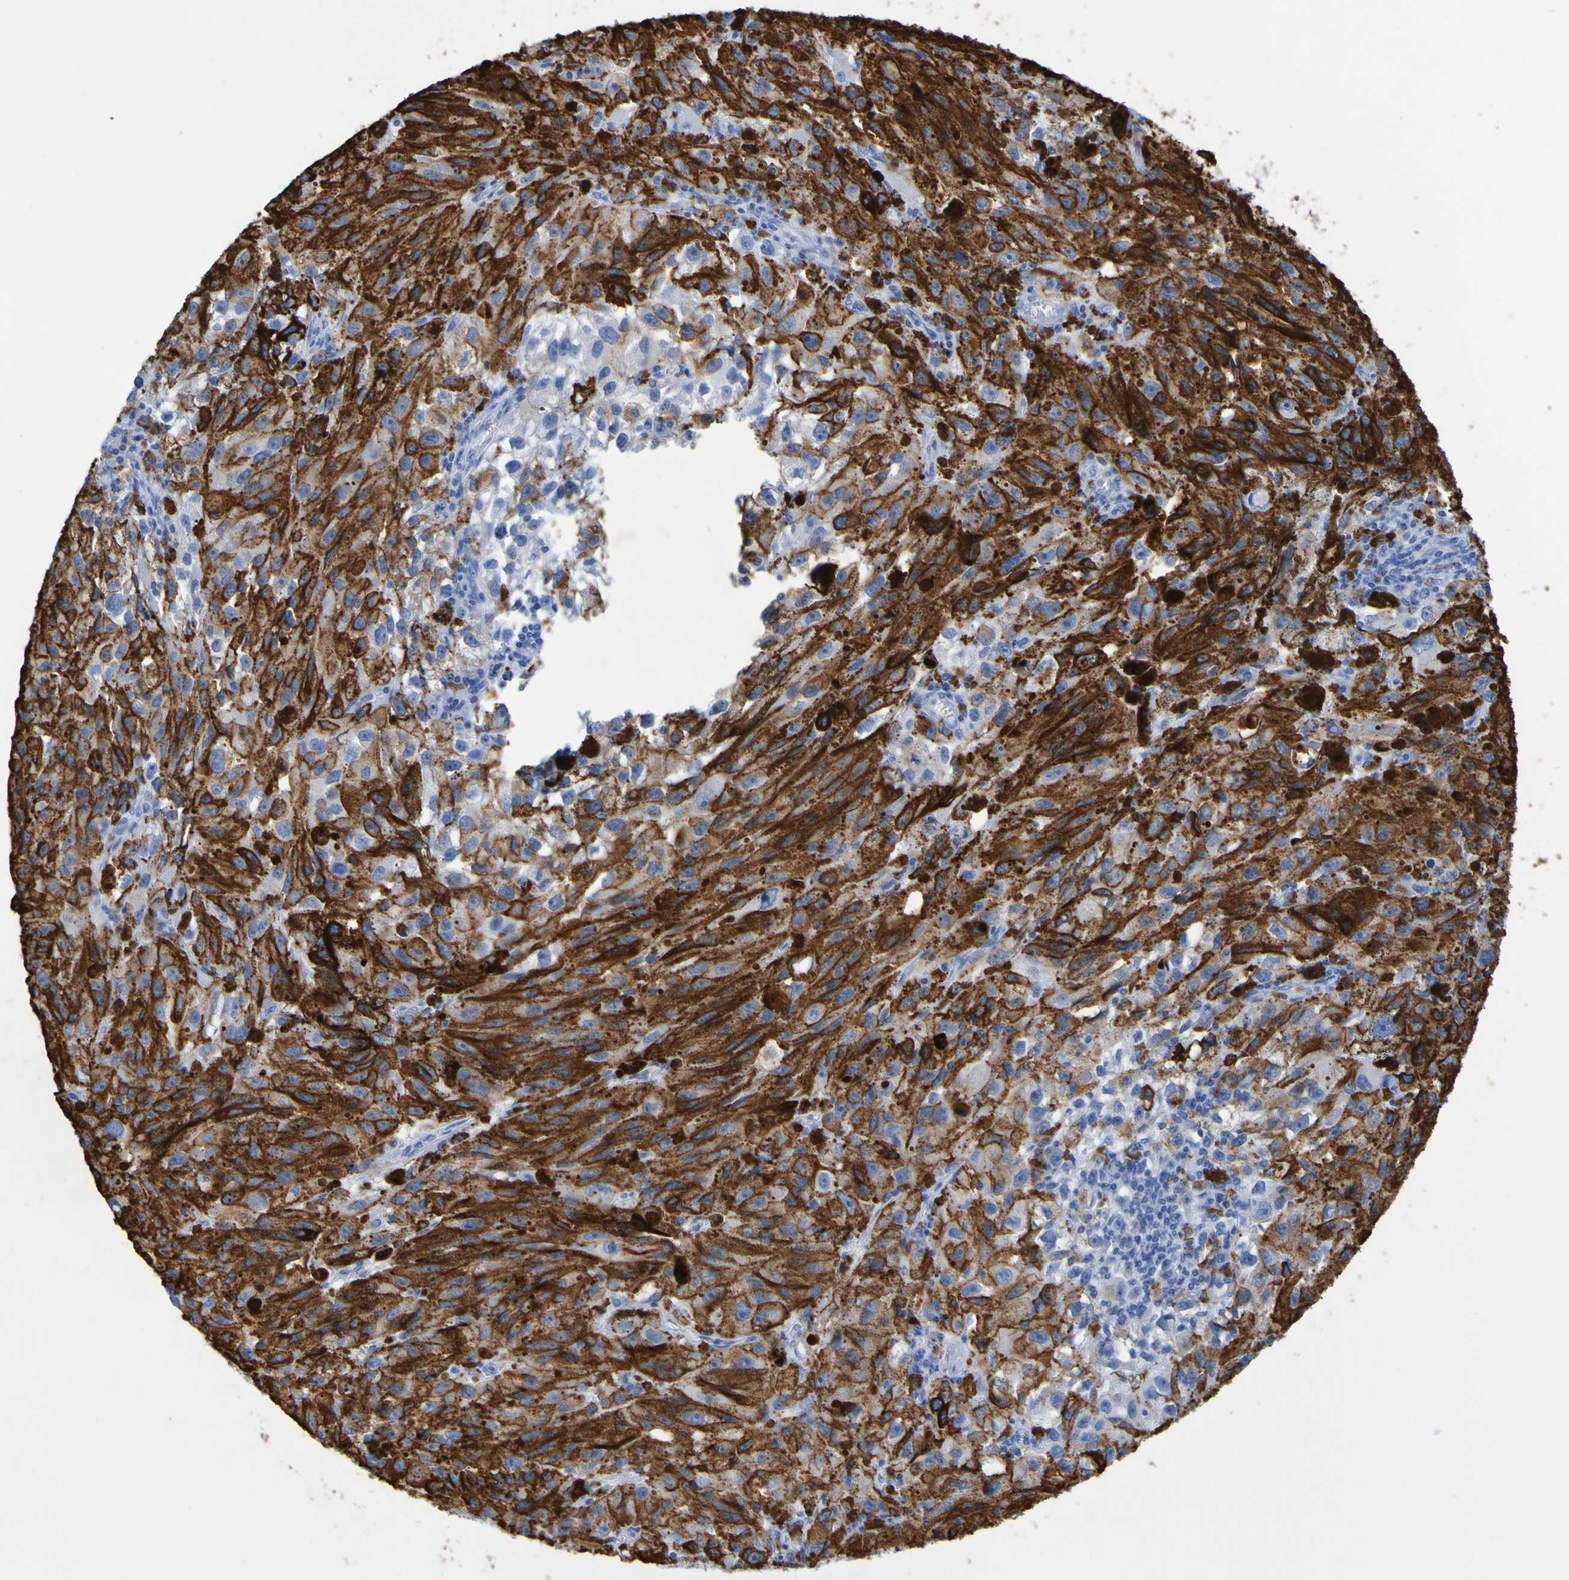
{"staining": {"intensity": "negative", "quantity": "none", "location": "none"}, "tissue": "melanoma", "cell_type": "Tumor cells", "image_type": "cancer", "snomed": [{"axis": "morphology", "description": "Malignant melanoma, NOS"}, {"axis": "topography", "description": "Skin"}], "caption": "Human malignant melanoma stained for a protein using immunohistochemistry (IHC) reveals no positivity in tumor cells.", "gene": "DPEP1", "patient": {"sex": "female", "age": 104}}